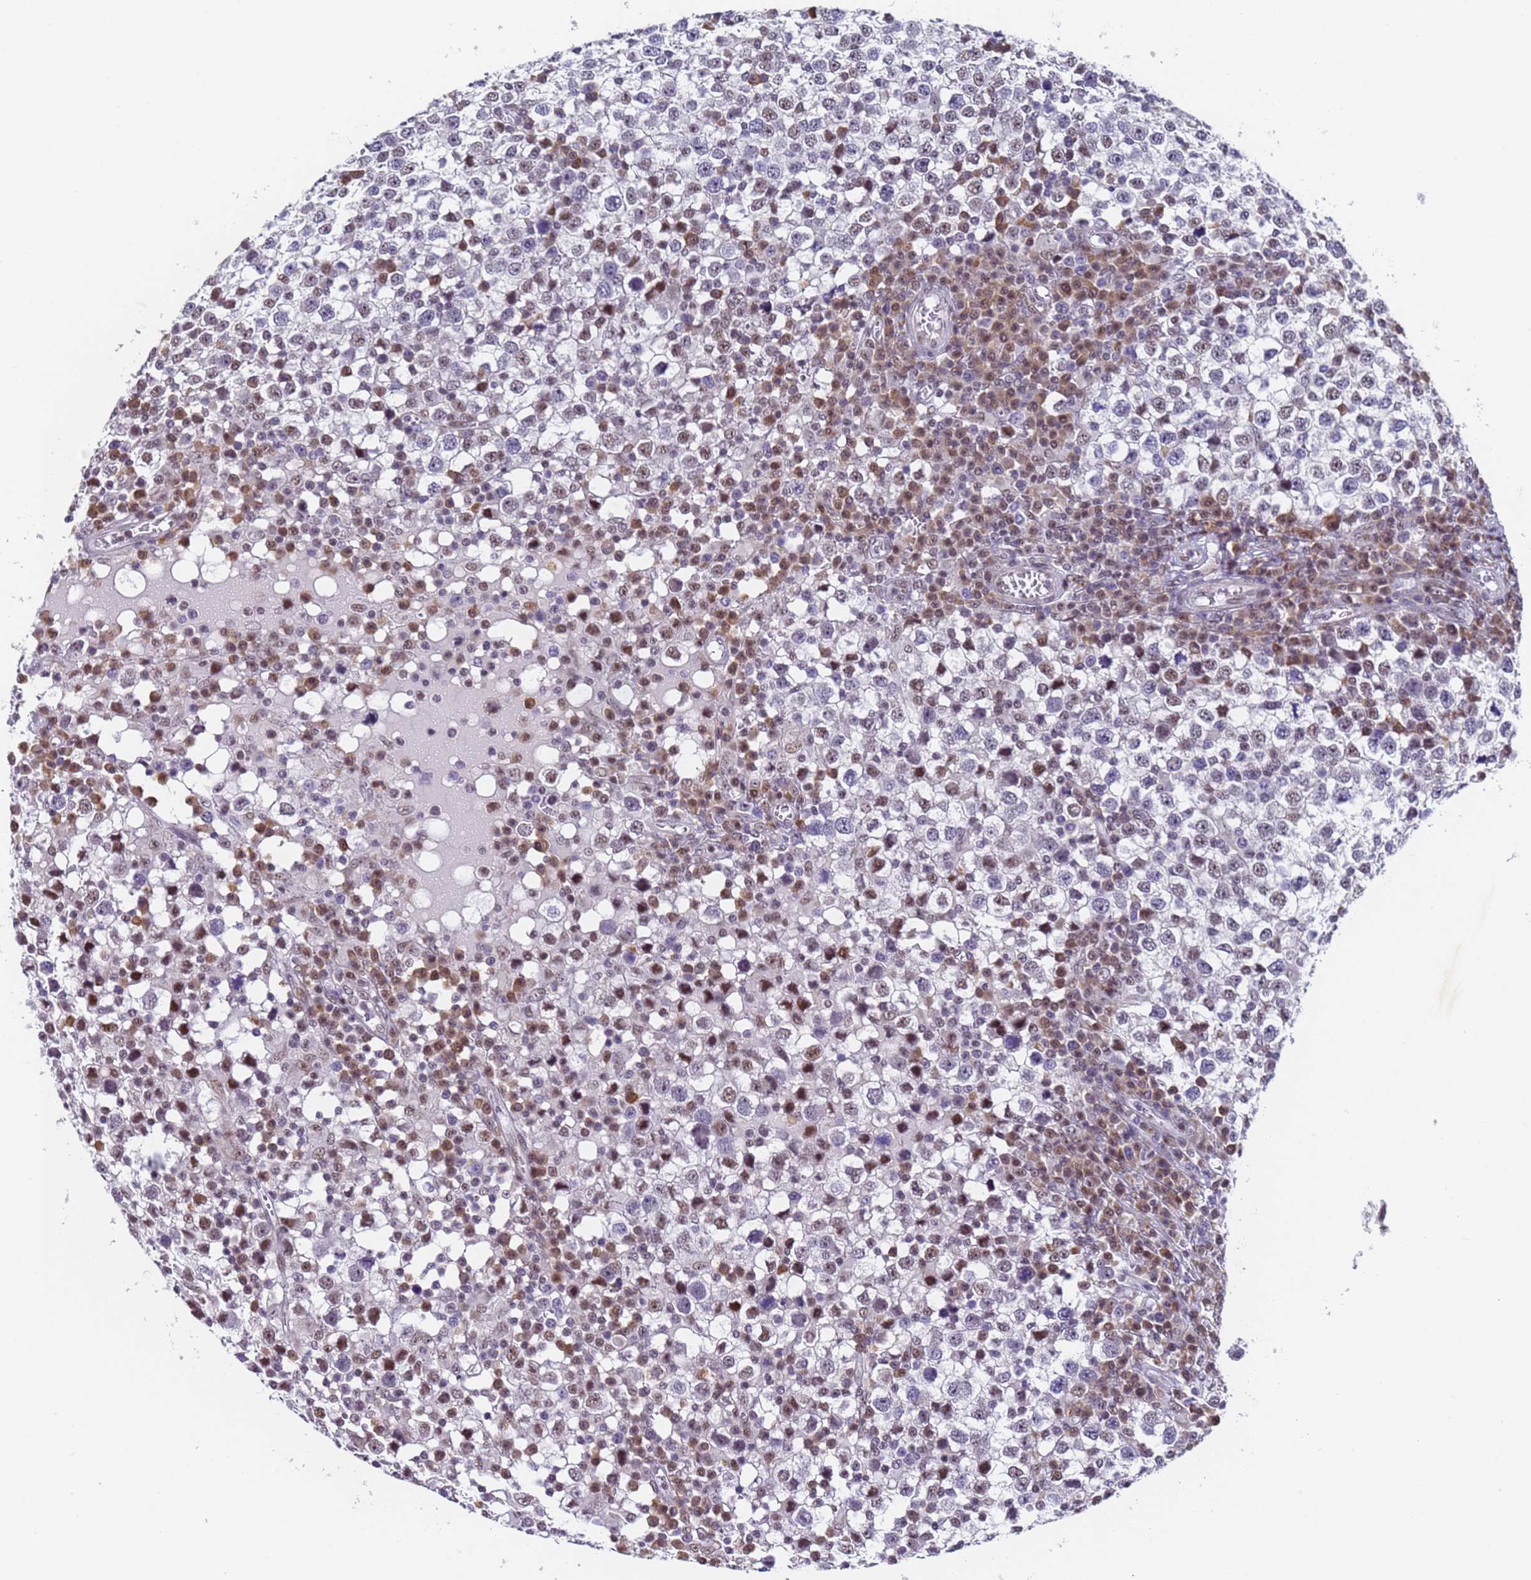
{"staining": {"intensity": "weak", "quantity": "25%-75%", "location": "nuclear"}, "tissue": "testis cancer", "cell_type": "Tumor cells", "image_type": "cancer", "snomed": [{"axis": "morphology", "description": "Seminoma, NOS"}, {"axis": "topography", "description": "Testis"}], "caption": "This photomicrograph exhibits immunohistochemistry staining of testis seminoma, with low weak nuclear positivity in approximately 25%-75% of tumor cells.", "gene": "FNBP4", "patient": {"sex": "male", "age": 65}}